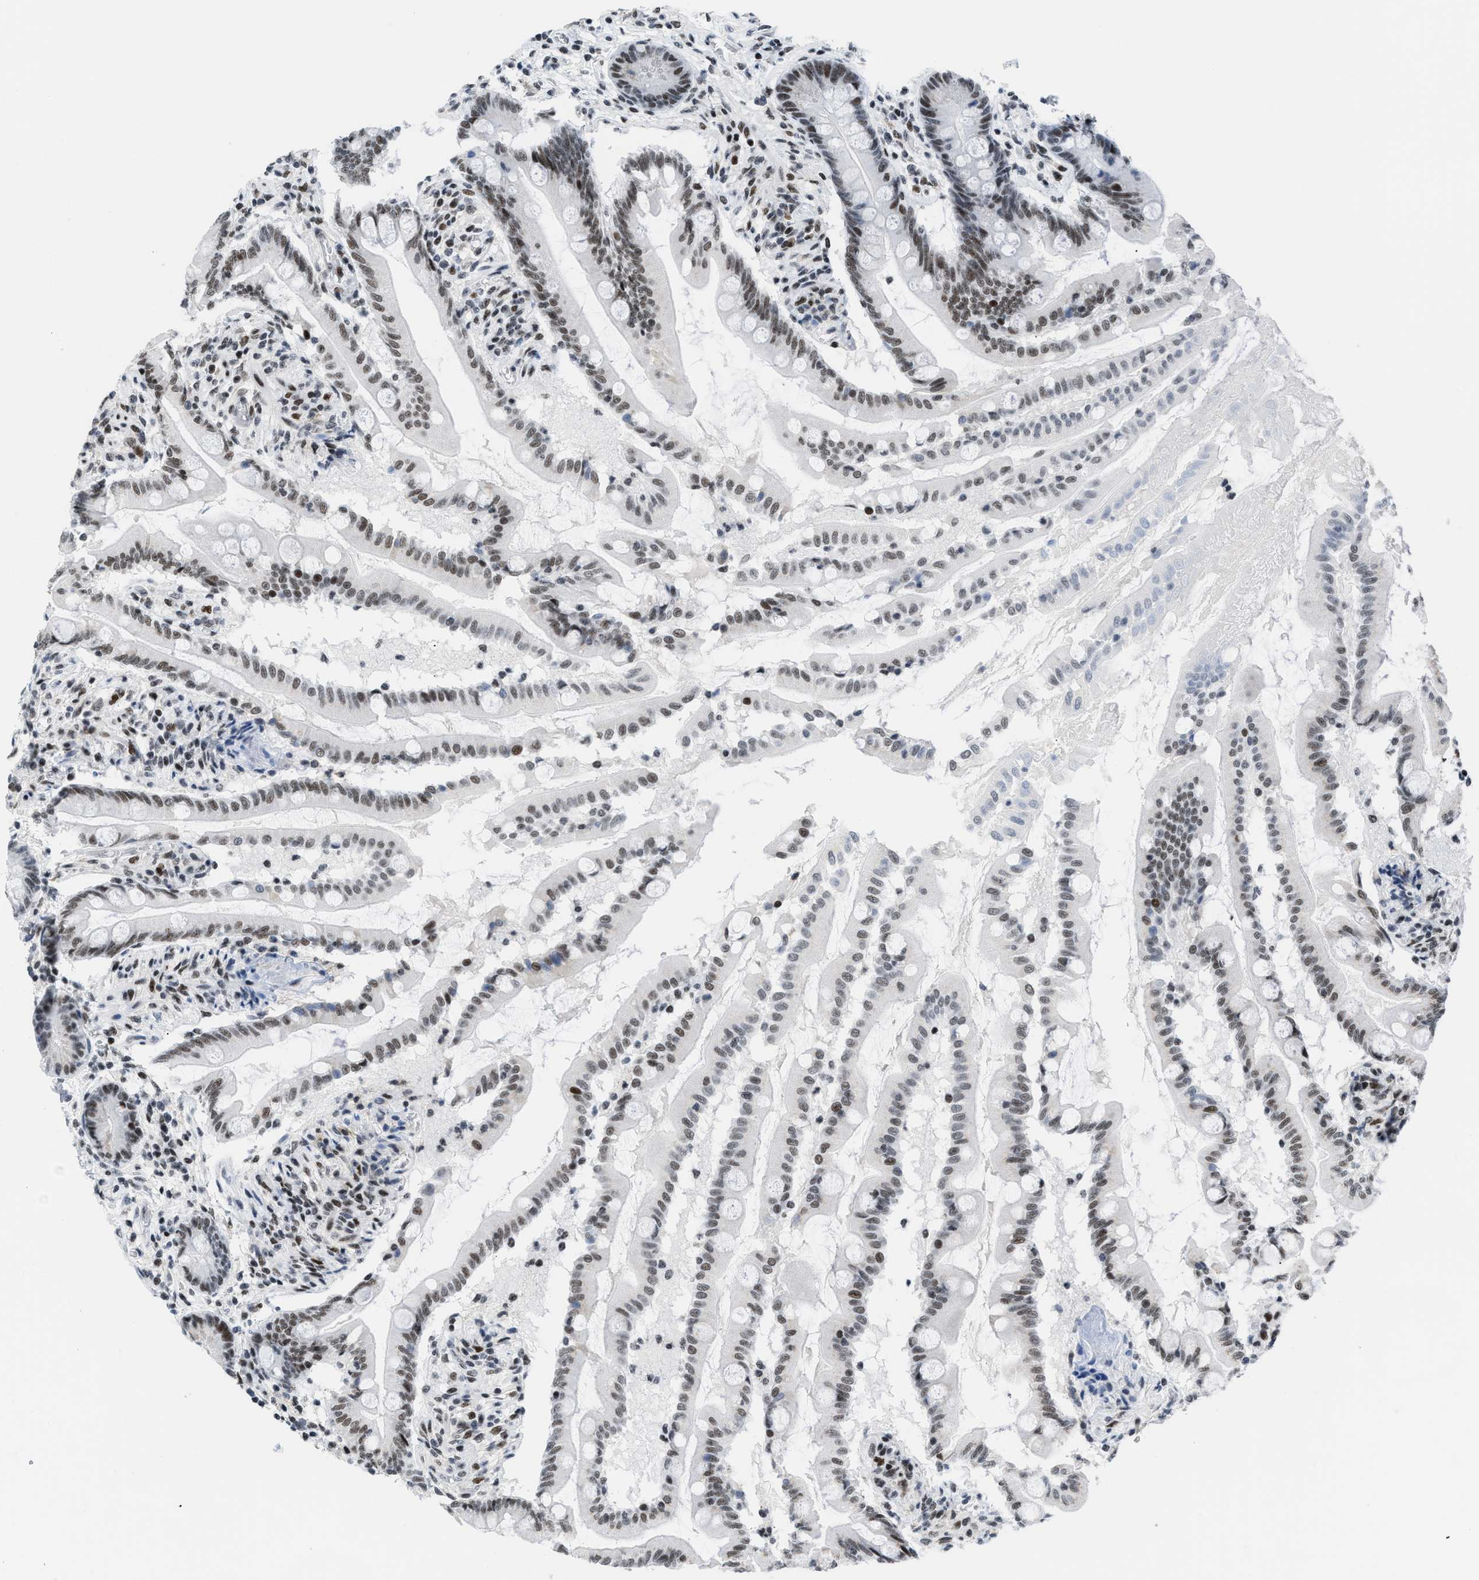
{"staining": {"intensity": "strong", "quantity": ">75%", "location": "nuclear"}, "tissue": "small intestine", "cell_type": "Glandular cells", "image_type": "normal", "snomed": [{"axis": "morphology", "description": "Normal tissue, NOS"}, {"axis": "topography", "description": "Small intestine"}], "caption": "The image displays a brown stain indicating the presence of a protein in the nuclear of glandular cells in small intestine. Nuclei are stained in blue.", "gene": "TERF2IP", "patient": {"sex": "female", "age": 56}}